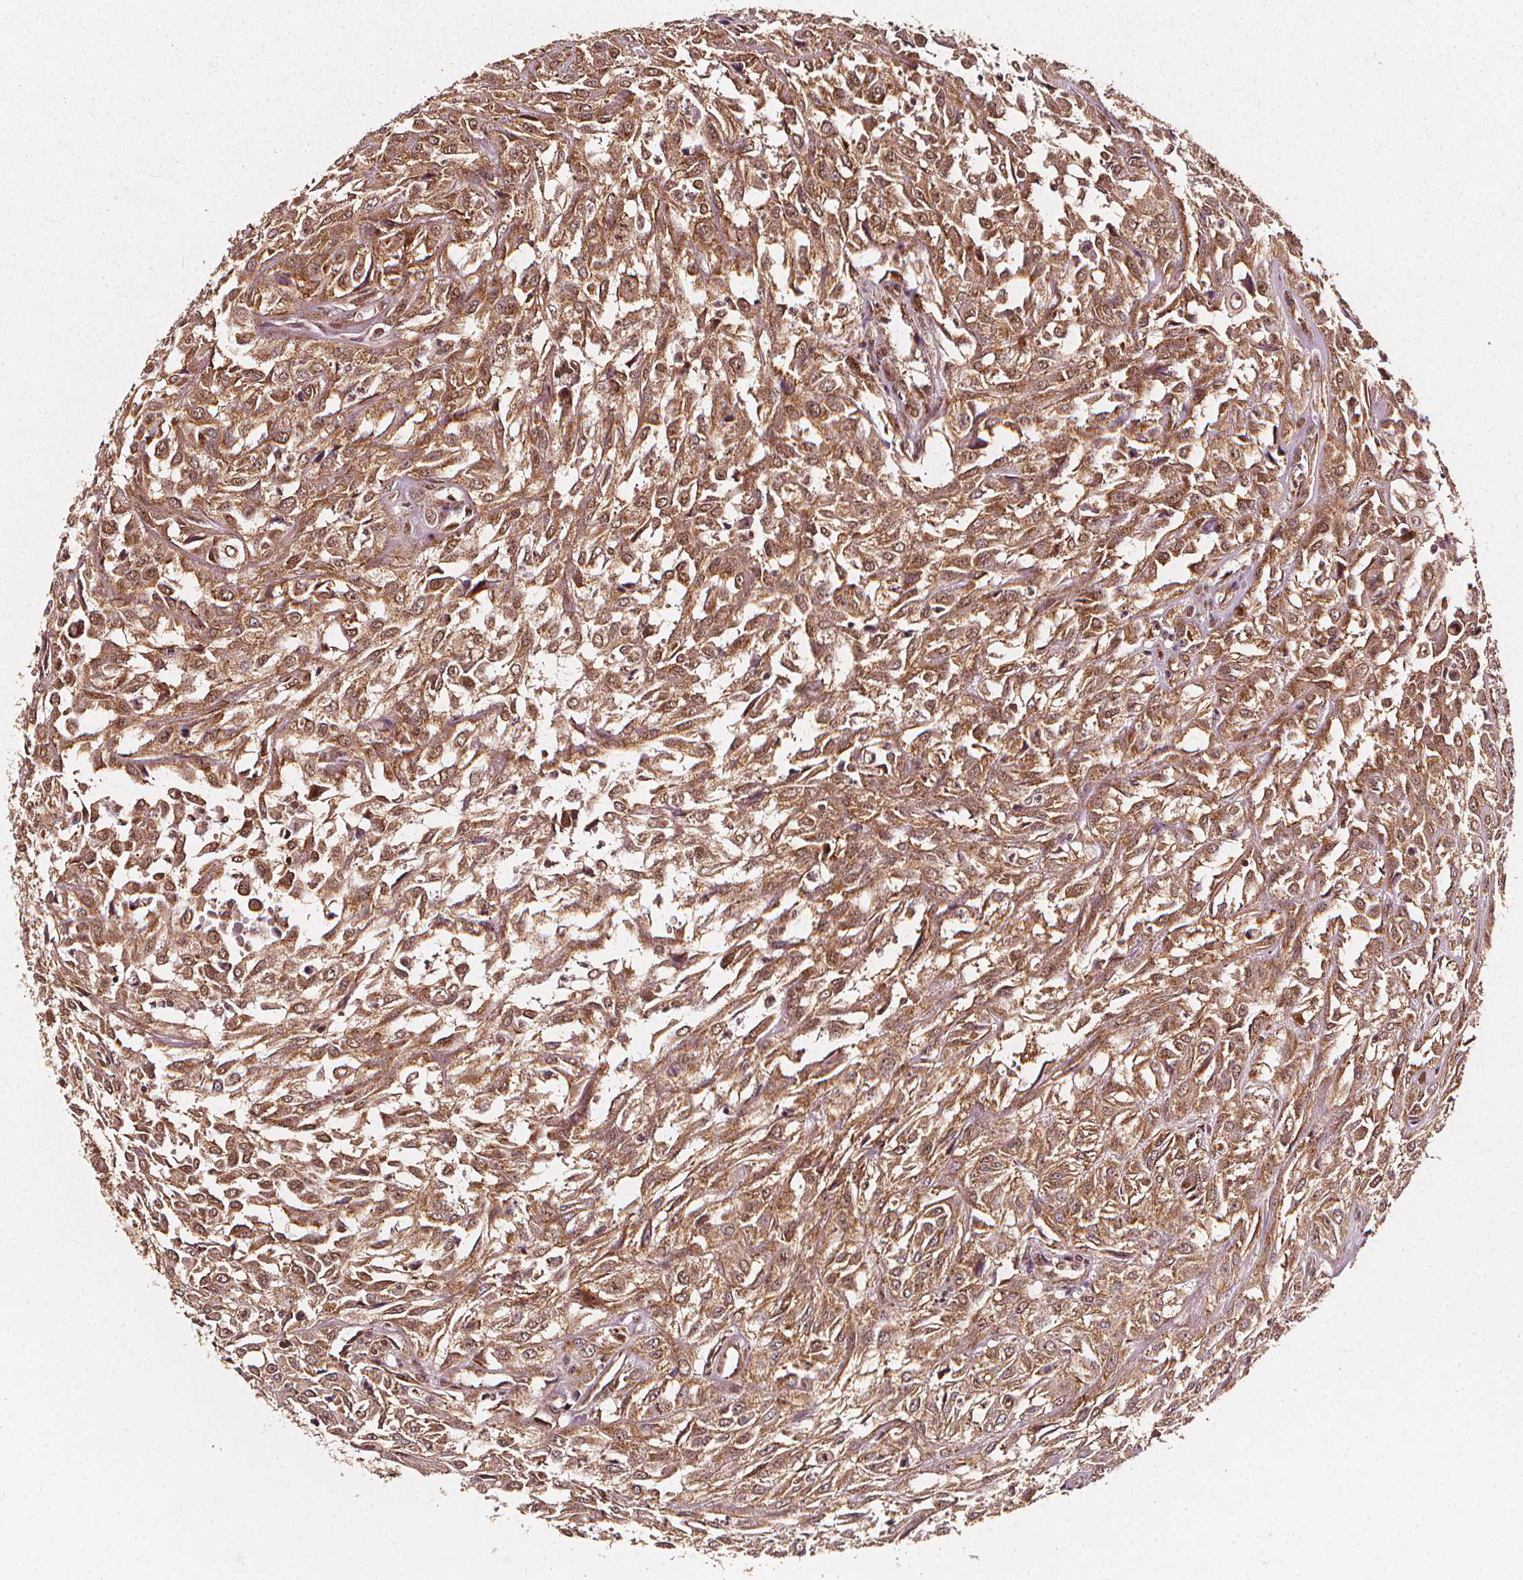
{"staining": {"intensity": "moderate", "quantity": ">75%", "location": "cytoplasmic/membranous,nuclear"}, "tissue": "urothelial cancer", "cell_type": "Tumor cells", "image_type": "cancer", "snomed": [{"axis": "morphology", "description": "Urothelial carcinoma, High grade"}, {"axis": "topography", "description": "Urinary bladder"}], "caption": "A brown stain labels moderate cytoplasmic/membranous and nuclear expression of a protein in urothelial cancer tumor cells. The staining was performed using DAB, with brown indicating positive protein expression. Nuclei are stained blue with hematoxylin.", "gene": "SMN1", "patient": {"sex": "male", "age": 67}}